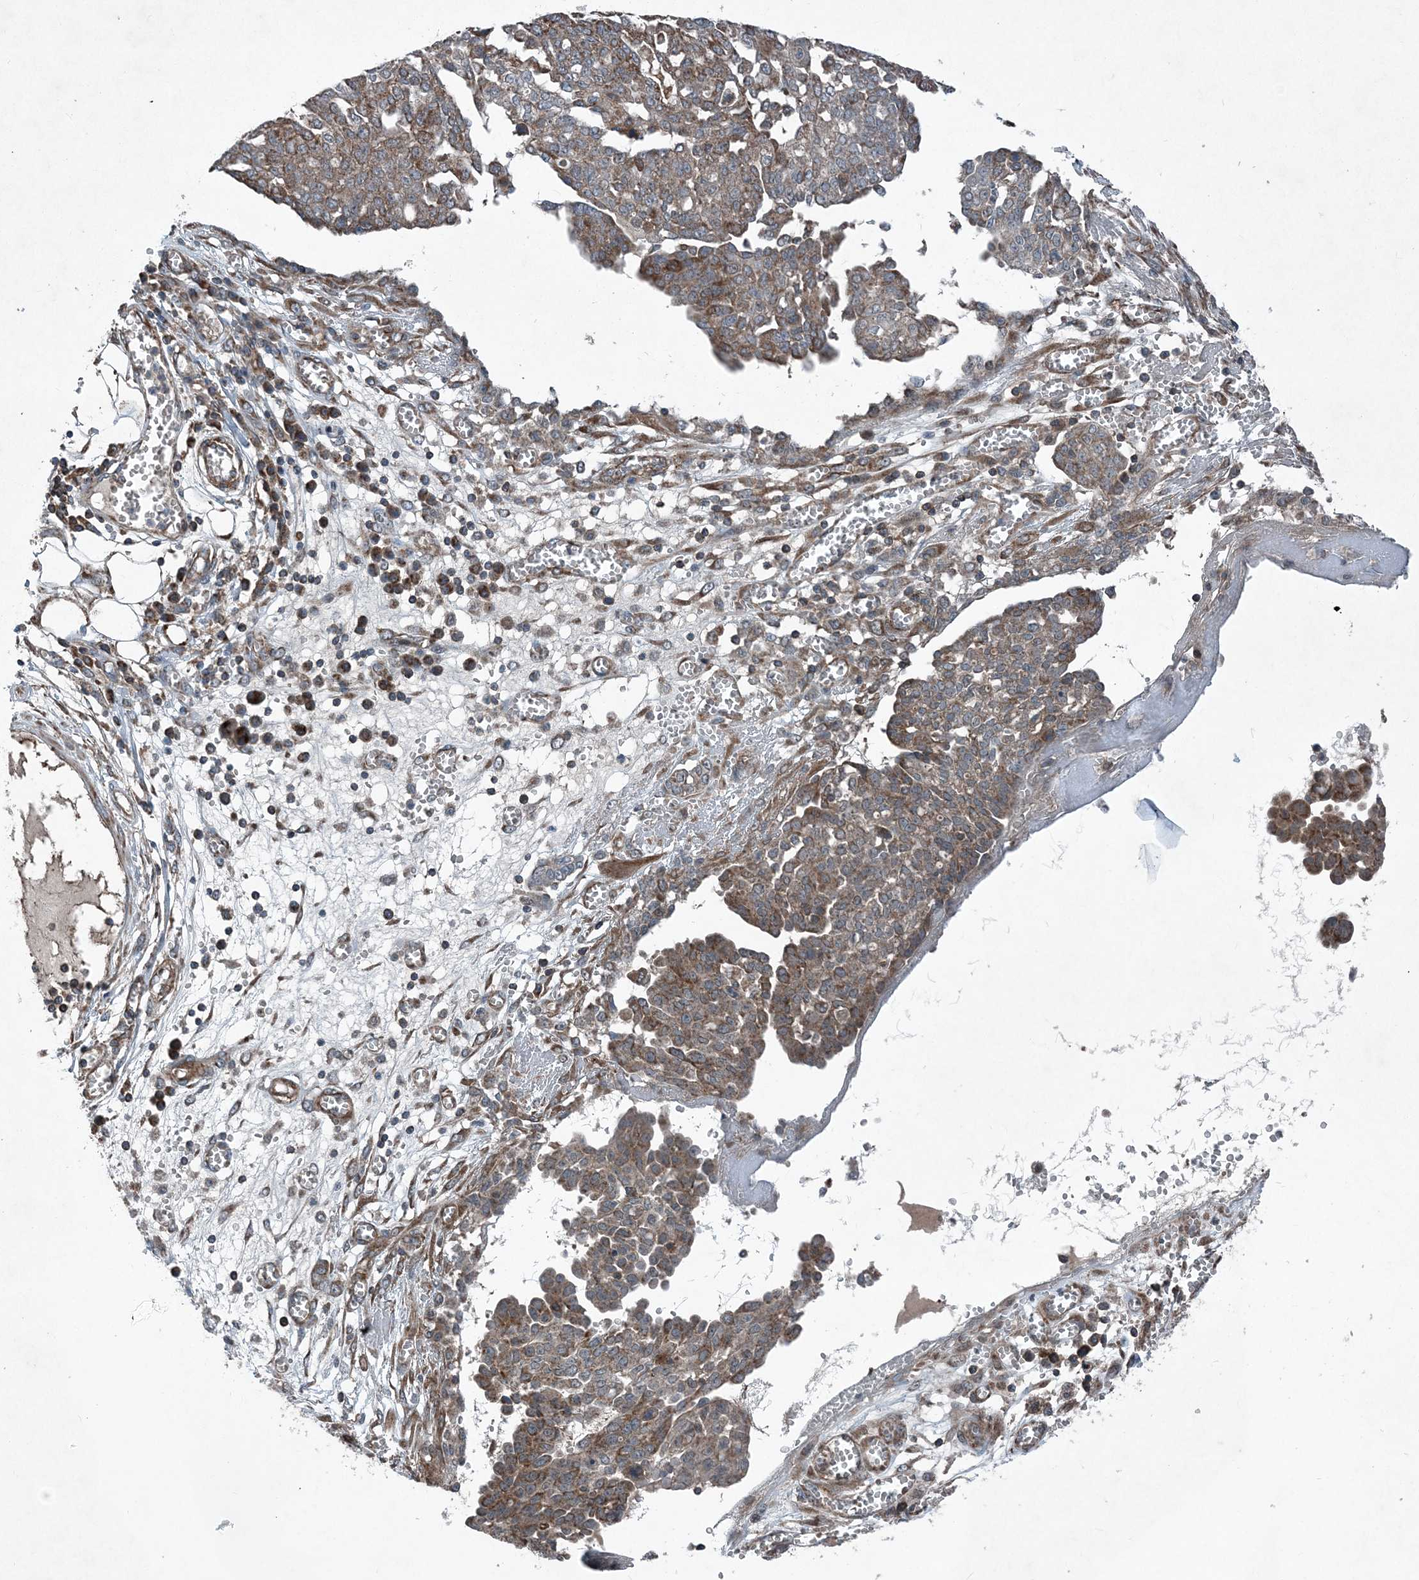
{"staining": {"intensity": "moderate", "quantity": "<25%", "location": "cytoplasmic/membranous"}, "tissue": "ovarian cancer", "cell_type": "Tumor cells", "image_type": "cancer", "snomed": [{"axis": "morphology", "description": "Cystadenocarcinoma, serous, NOS"}, {"axis": "topography", "description": "Soft tissue"}, {"axis": "topography", "description": "Ovary"}], "caption": "Brown immunohistochemical staining in ovarian serous cystadenocarcinoma shows moderate cytoplasmic/membranous positivity in approximately <25% of tumor cells.", "gene": "NDUFA2", "patient": {"sex": "female", "age": 57}}